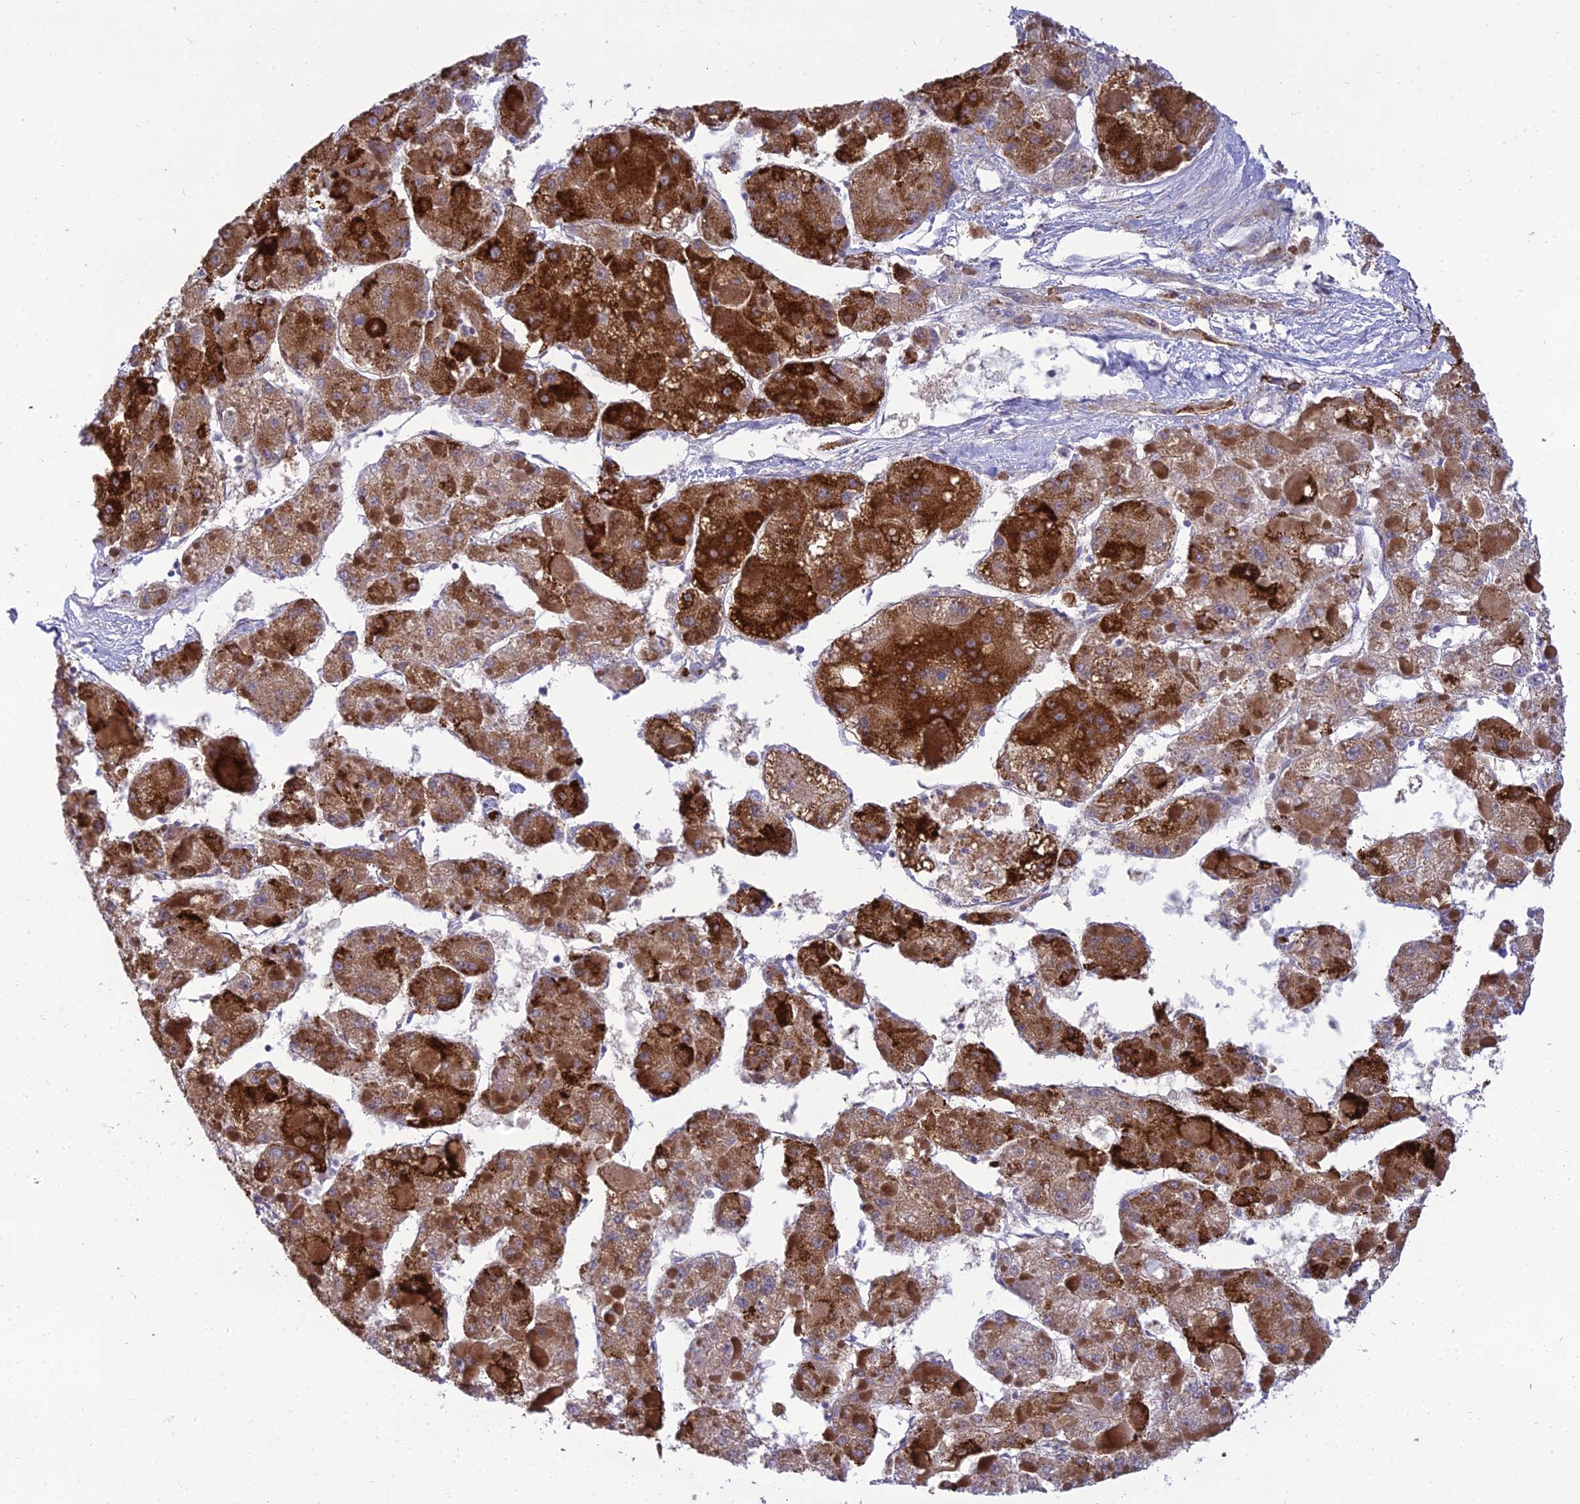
{"staining": {"intensity": "strong", "quantity": ">75%", "location": "cytoplasmic/membranous"}, "tissue": "liver cancer", "cell_type": "Tumor cells", "image_type": "cancer", "snomed": [{"axis": "morphology", "description": "Carcinoma, Hepatocellular, NOS"}, {"axis": "topography", "description": "Liver"}], "caption": "This micrograph demonstrates immunohistochemistry (IHC) staining of human liver cancer, with high strong cytoplasmic/membranous staining in approximately >75% of tumor cells.", "gene": "CLCN7", "patient": {"sex": "female", "age": 73}}